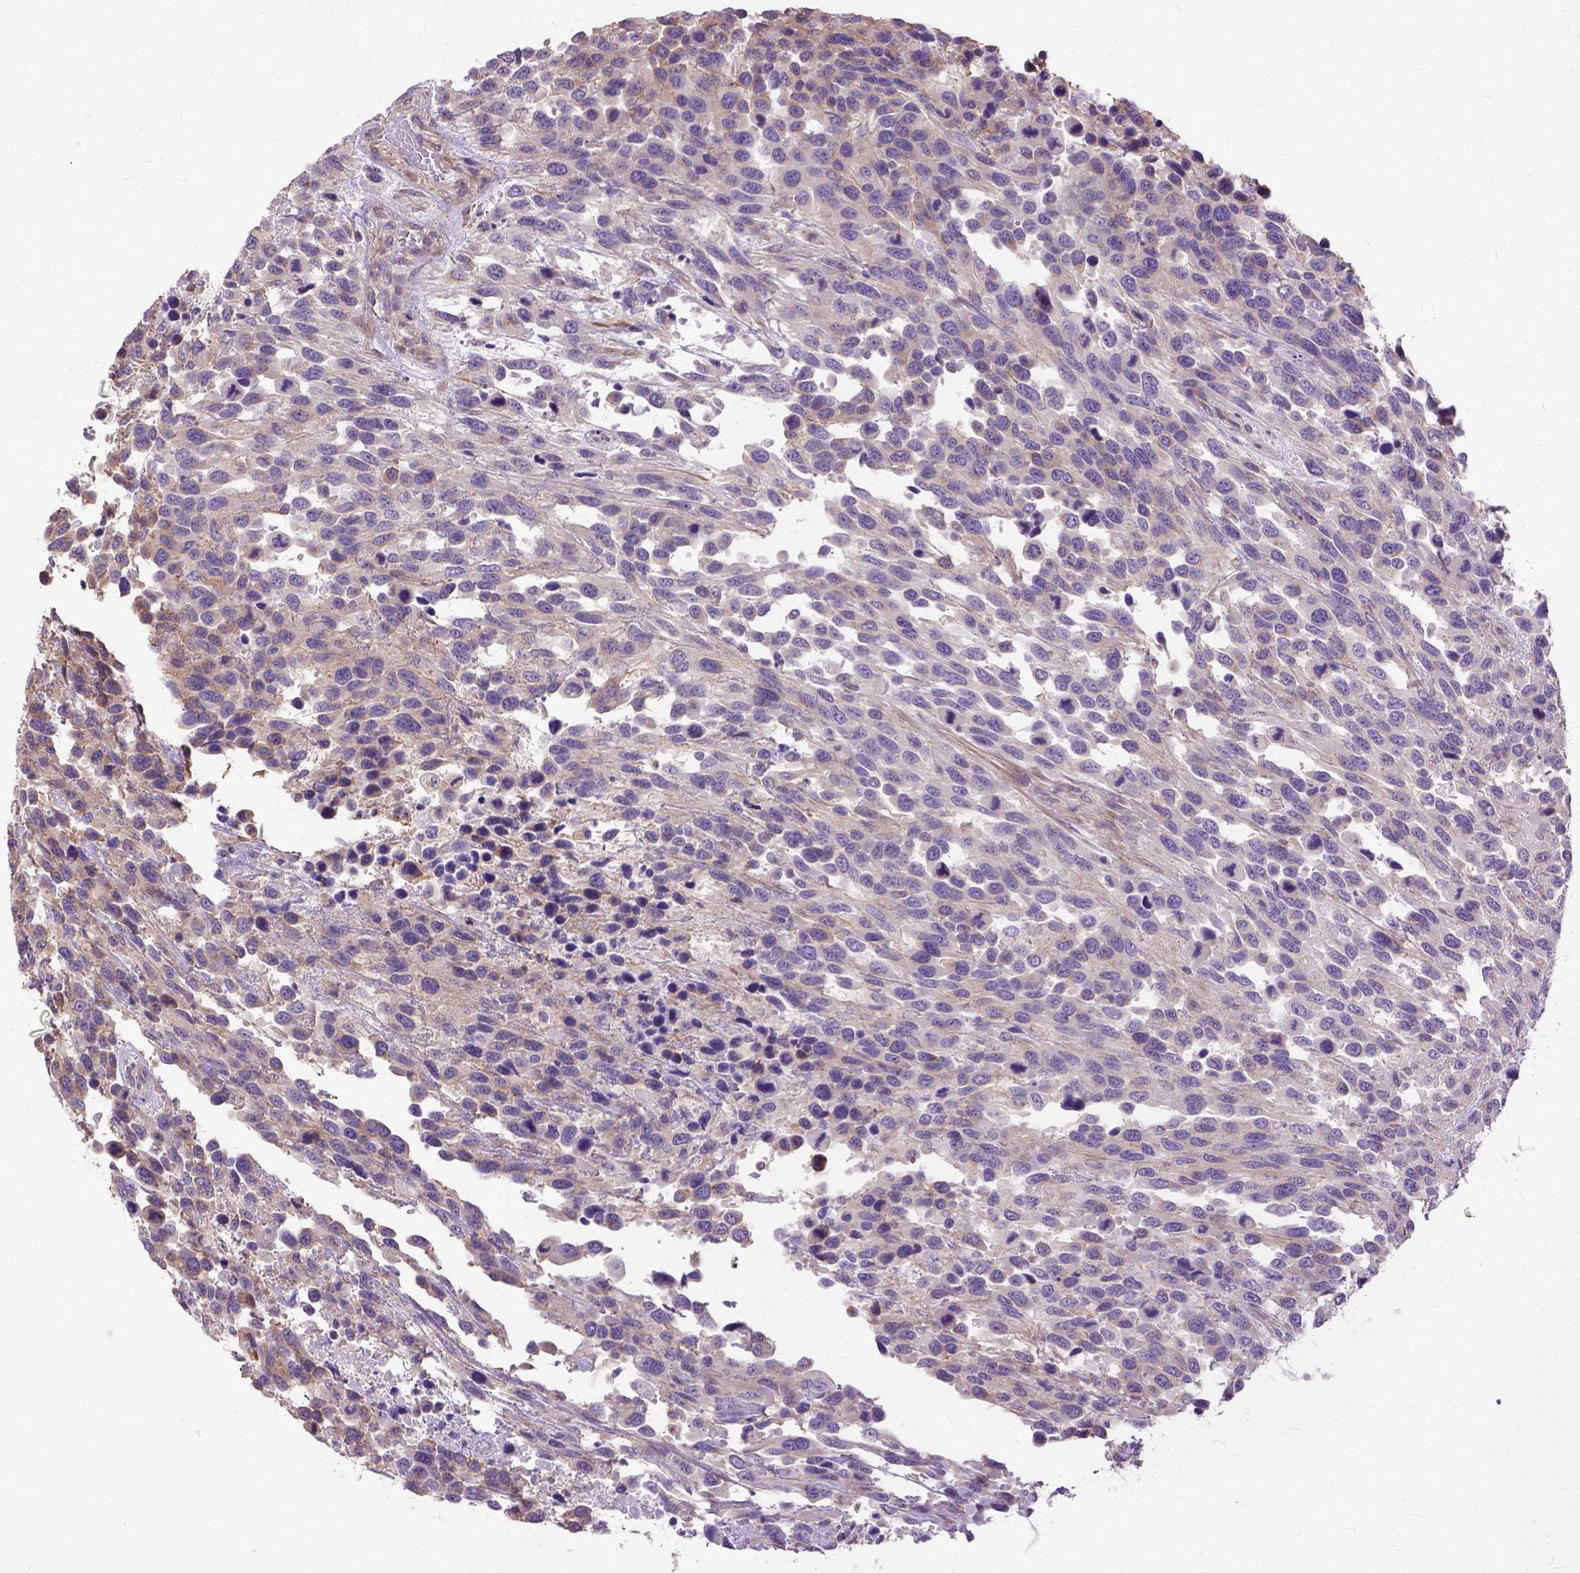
{"staining": {"intensity": "weak", "quantity": "<25%", "location": "cytoplasmic/membranous"}, "tissue": "urothelial cancer", "cell_type": "Tumor cells", "image_type": "cancer", "snomed": [{"axis": "morphology", "description": "Urothelial carcinoma, High grade"}, {"axis": "topography", "description": "Urinary bladder"}], "caption": "This photomicrograph is of high-grade urothelial carcinoma stained with immunohistochemistry (IHC) to label a protein in brown with the nuclei are counter-stained blue. There is no expression in tumor cells.", "gene": "BANF2", "patient": {"sex": "female", "age": 70}}